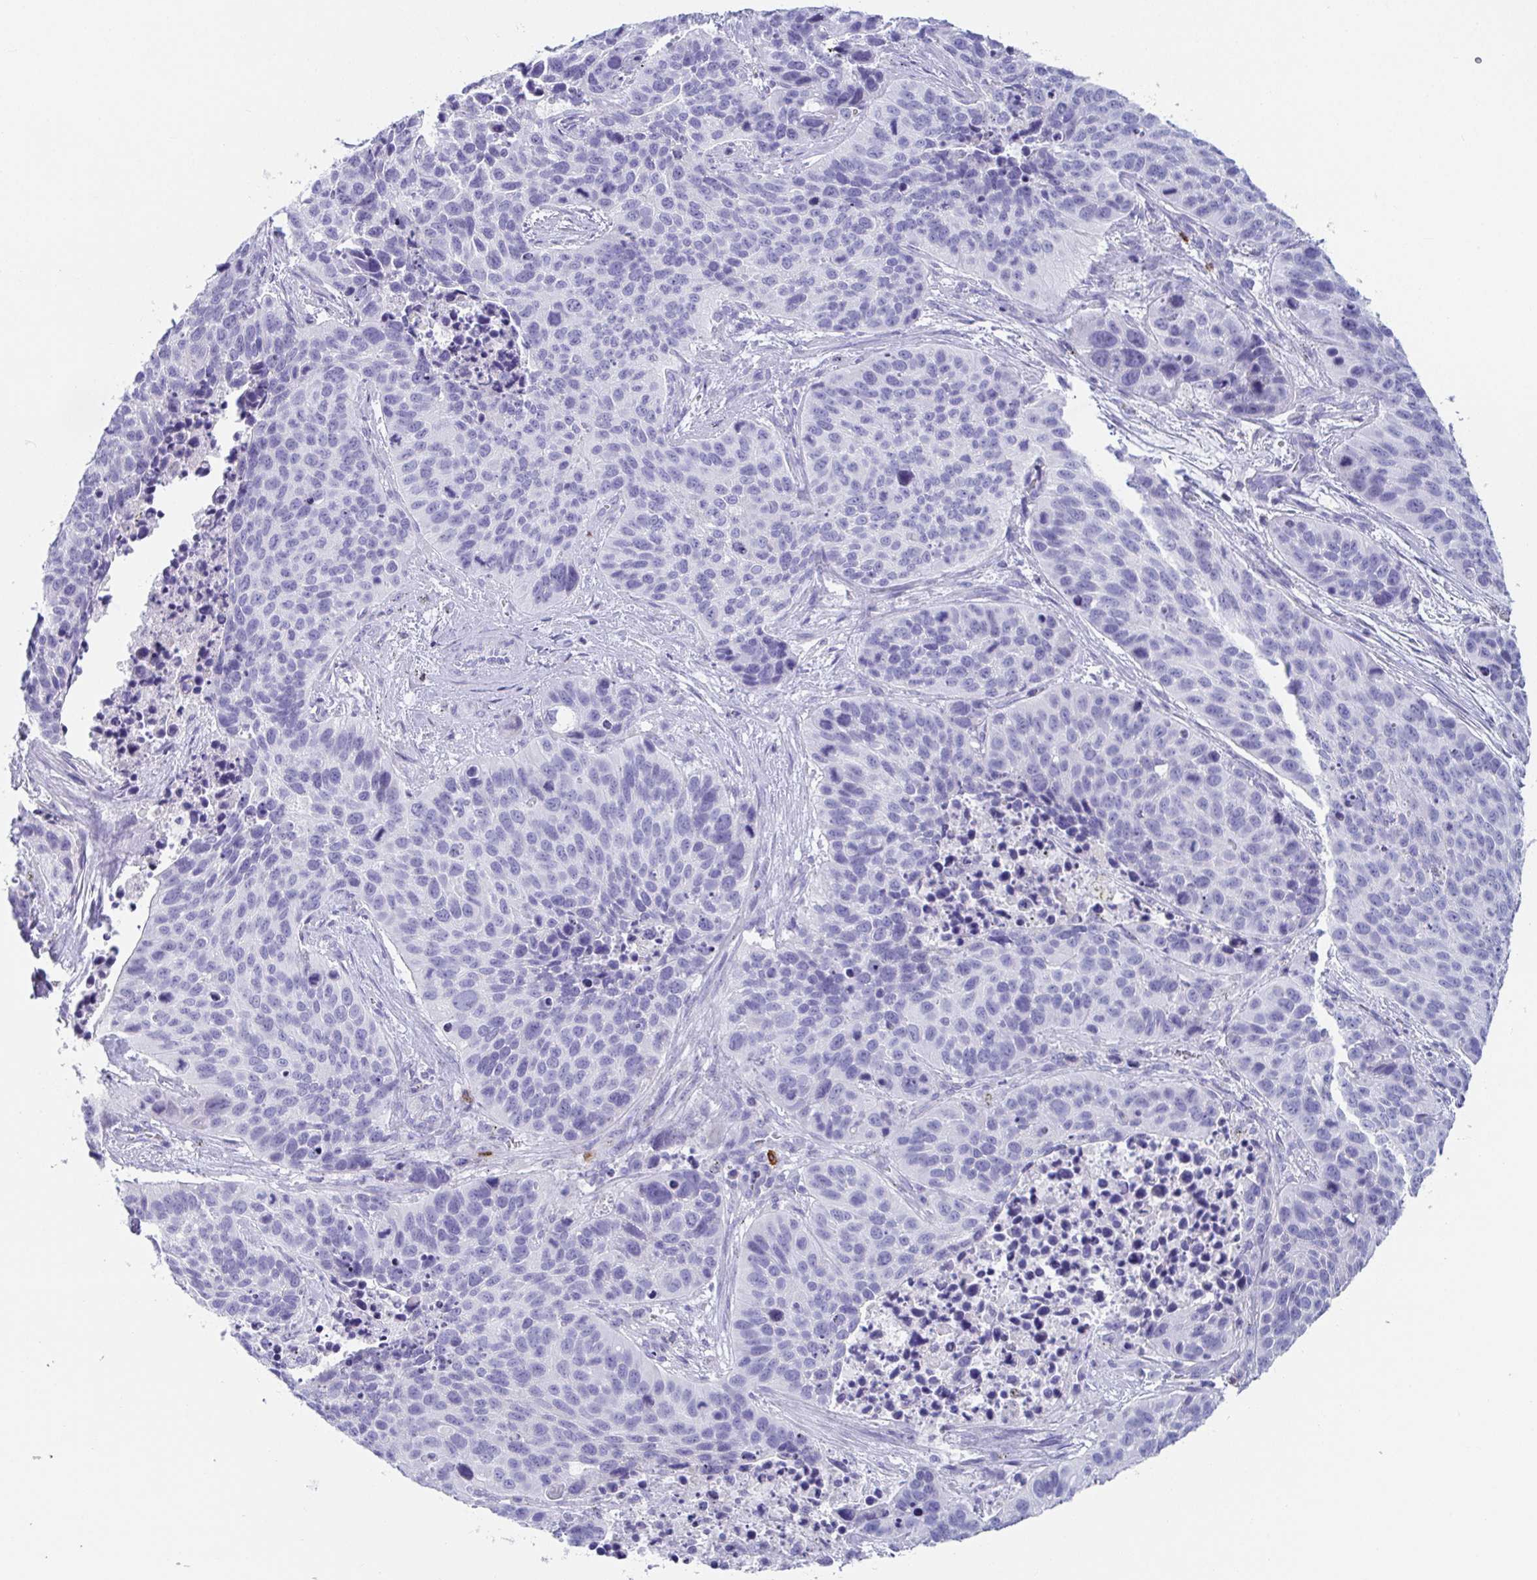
{"staining": {"intensity": "negative", "quantity": "none", "location": "none"}, "tissue": "lung cancer", "cell_type": "Tumor cells", "image_type": "cancer", "snomed": [{"axis": "morphology", "description": "Squamous cell carcinoma, NOS"}, {"axis": "topography", "description": "Lung"}], "caption": "Human lung cancer stained for a protein using IHC demonstrates no expression in tumor cells.", "gene": "PLA2G1B", "patient": {"sex": "male", "age": 62}}